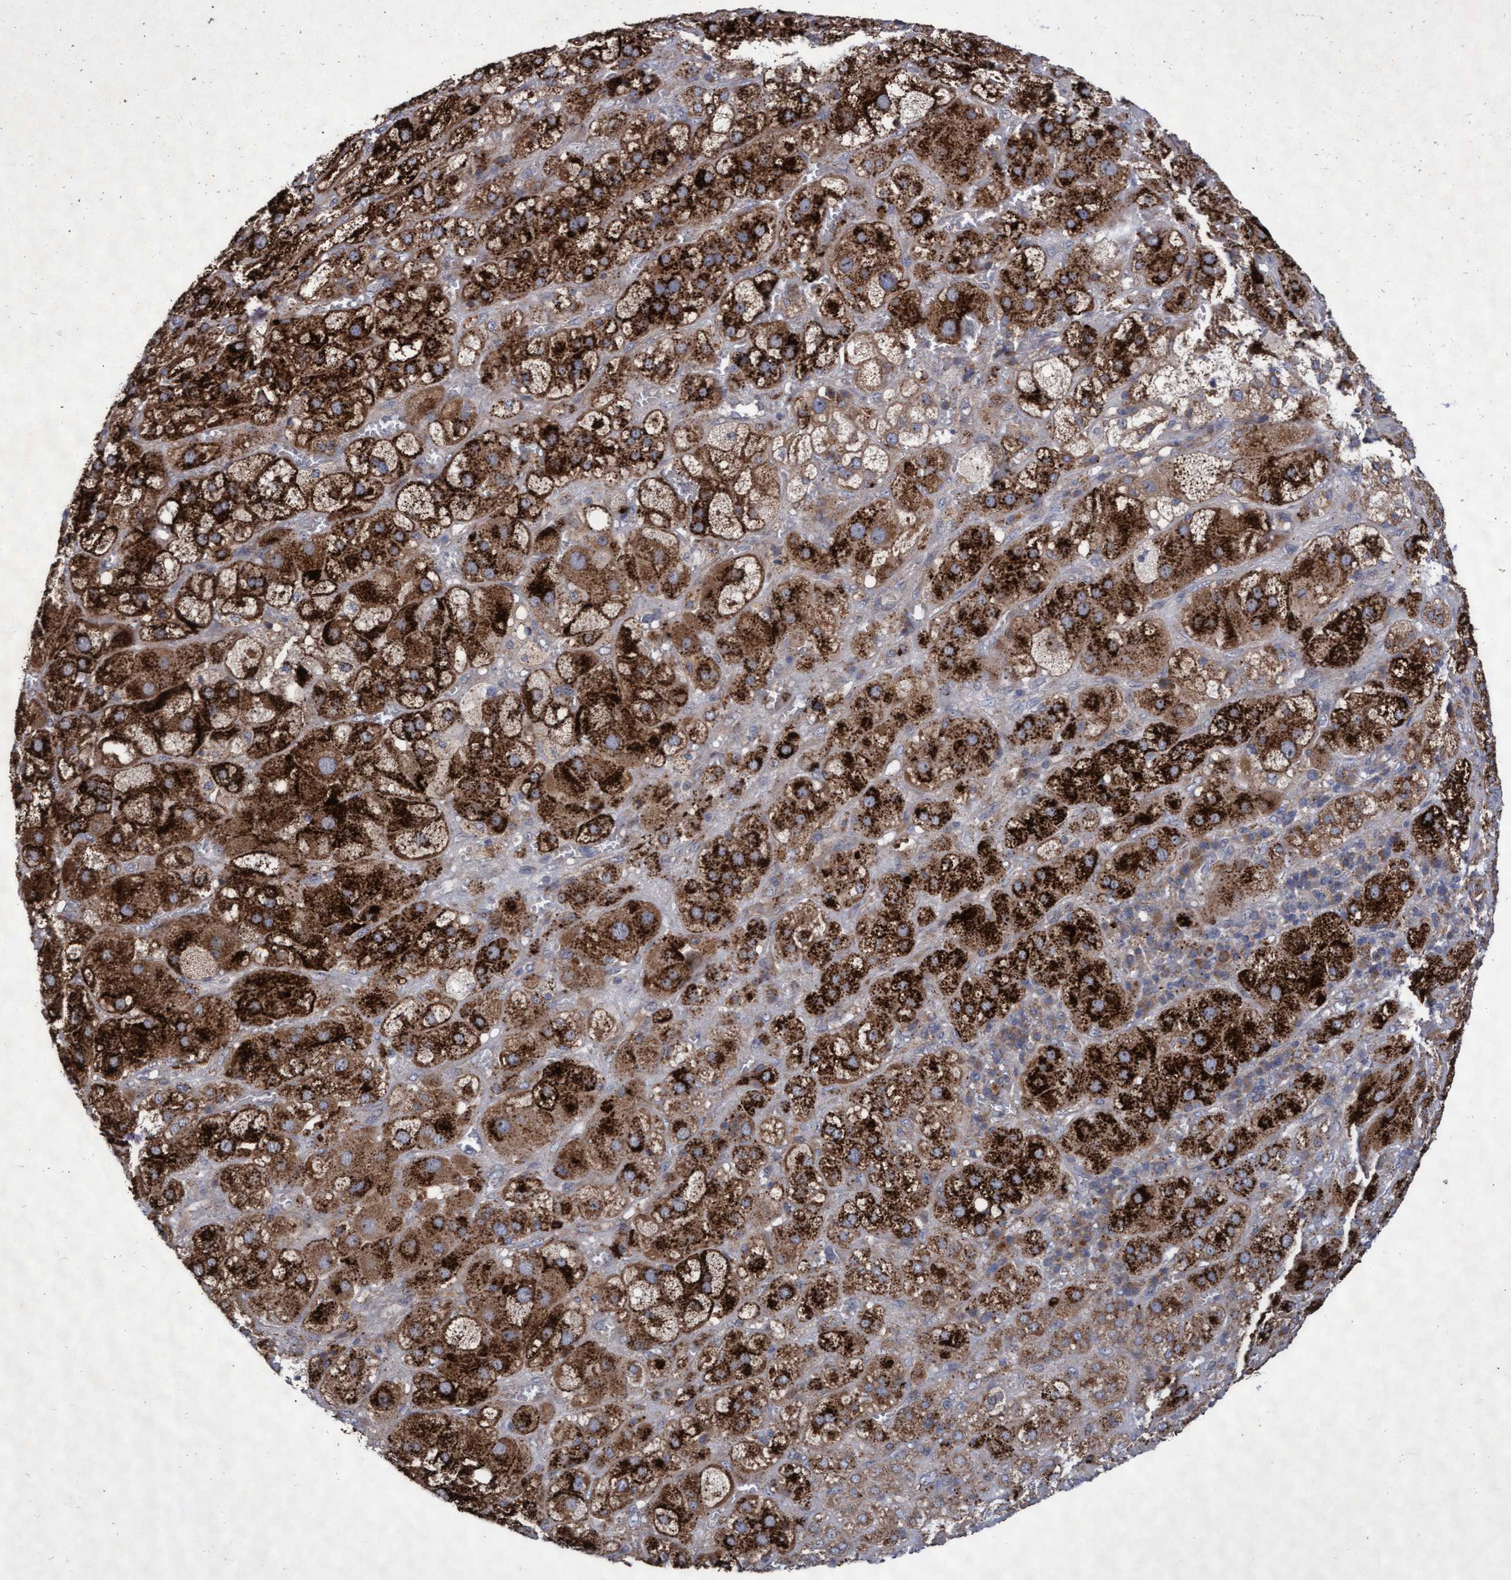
{"staining": {"intensity": "strong", "quantity": ">75%", "location": "cytoplasmic/membranous"}, "tissue": "adrenal gland", "cell_type": "Glandular cells", "image_type": "normal", "snomed": [{"axis": "morphology", "description": "Normal tissue, NOS"}, {"axis": "topography", "description": "Adrenal gland"}], "caption": "The image shows a brown stain indicating the presence of a protein in the cytoplasmic/membranous of glandular cells in adrenal gland.", "gene": "ABCF2", "patient": {"sex": "female", "age": 47}}